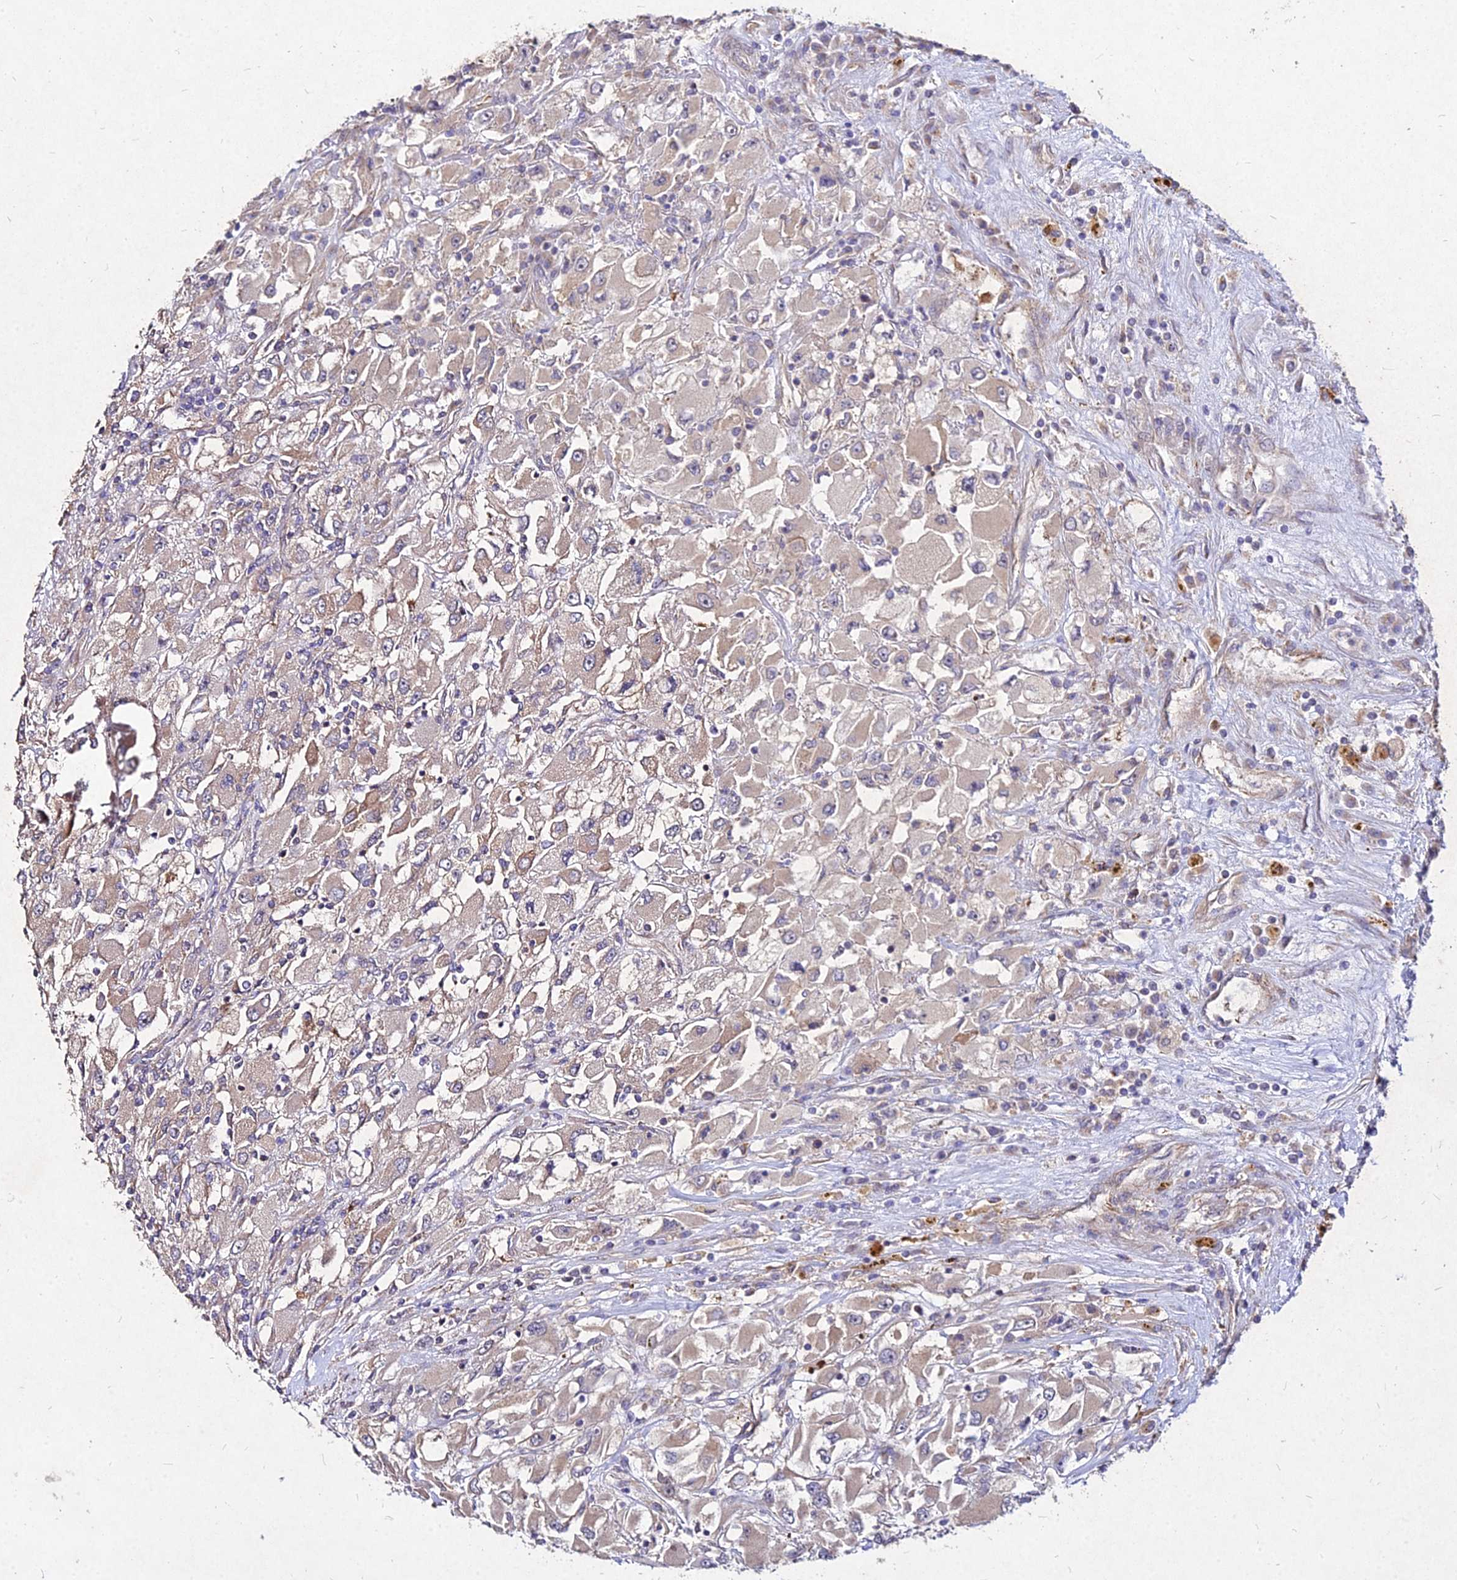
{"staining": {"intensity": "negative", "quantity": "none", "location": "none"}, "tissue": "renal cancer", "cell_type": "Tumor cells", "image_type": "cancer", "snomed": [{"axis": "morphology", "description": "Adenocarcinoma, NOS"}, {"axis": "topography", "description": "Kidney"}], "caption": "This is an IHC image of human renal cancer. There is no positivity in tumor cells.", "gene": "SKA1", "patient": {"sex": "female", "age": 52}}